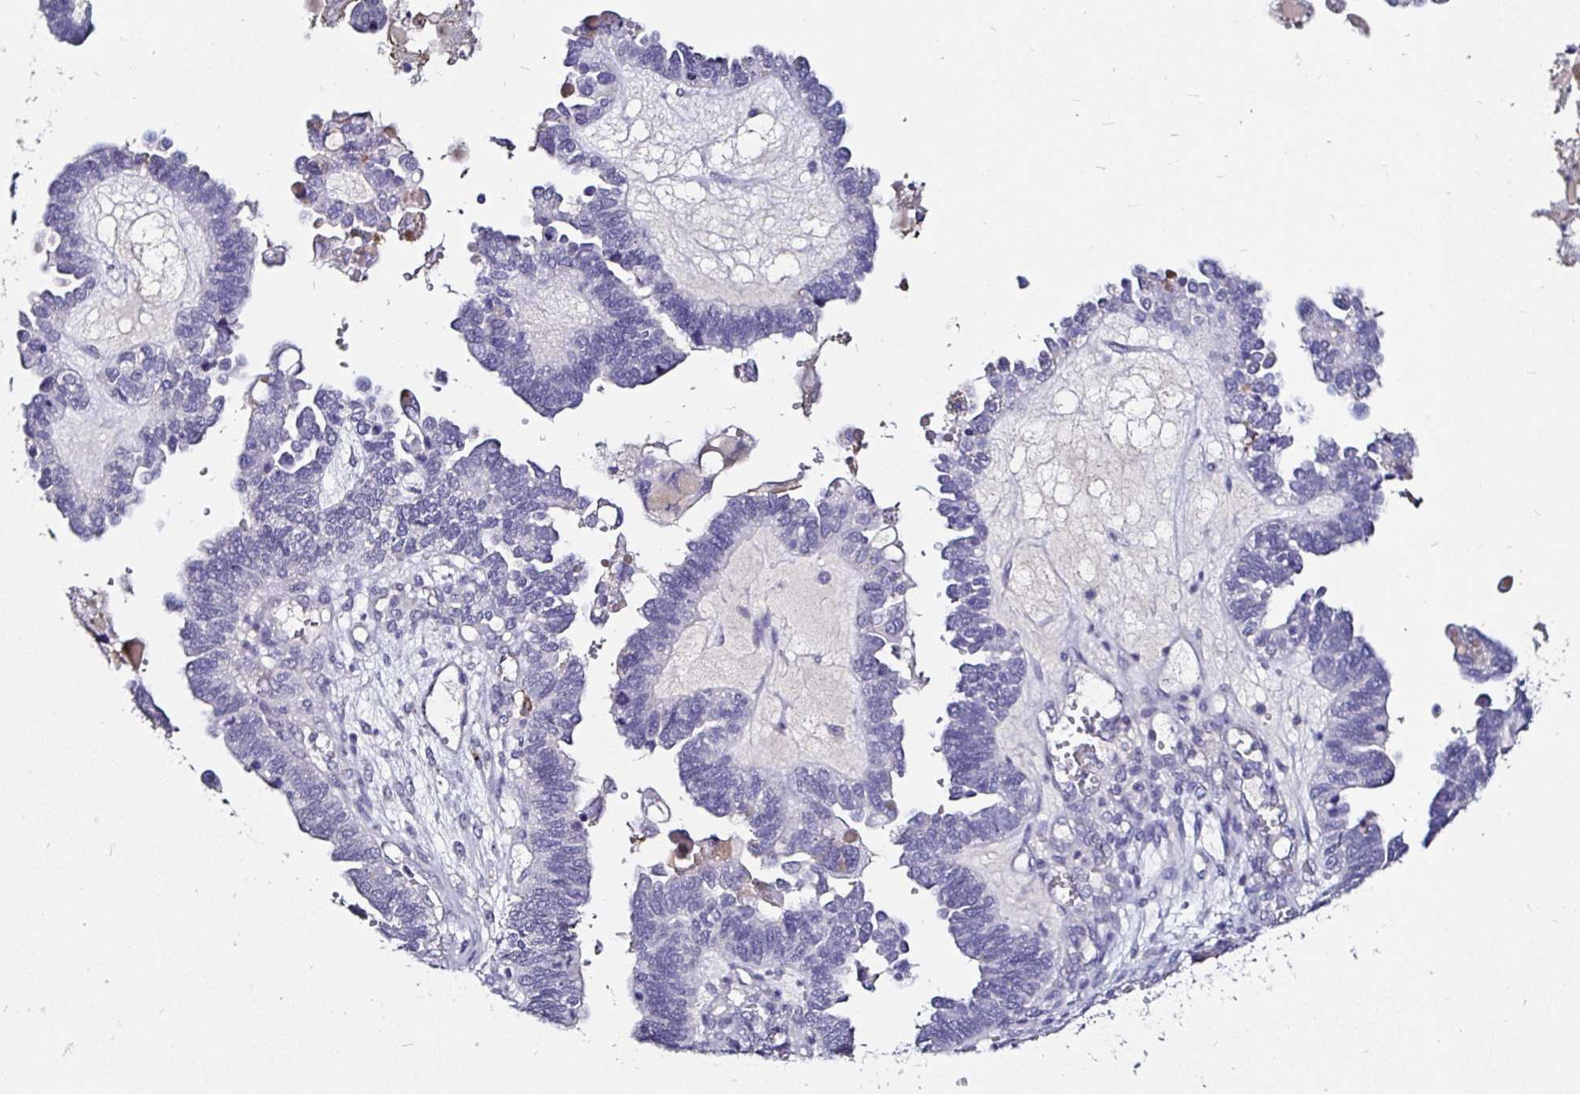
{"staining": {"intensity": "negative", "quantity": "none", "location": "none"}, "tissue": "ovarian cancer", "cell_type": "Tumor cells", "image_type": "cancer", "snomed": [{"axis": "morphology", "description": "Cystadenocarcinoma, serous, NOS"}, {"axis": "topography", "description": "Ovary"}], "caption": "Photomicrograph shows no significant protein expression in tumor cells of ovarian cancer.", "gene": "FAIM2", "patient": {"sex": "female", "age": 51}}